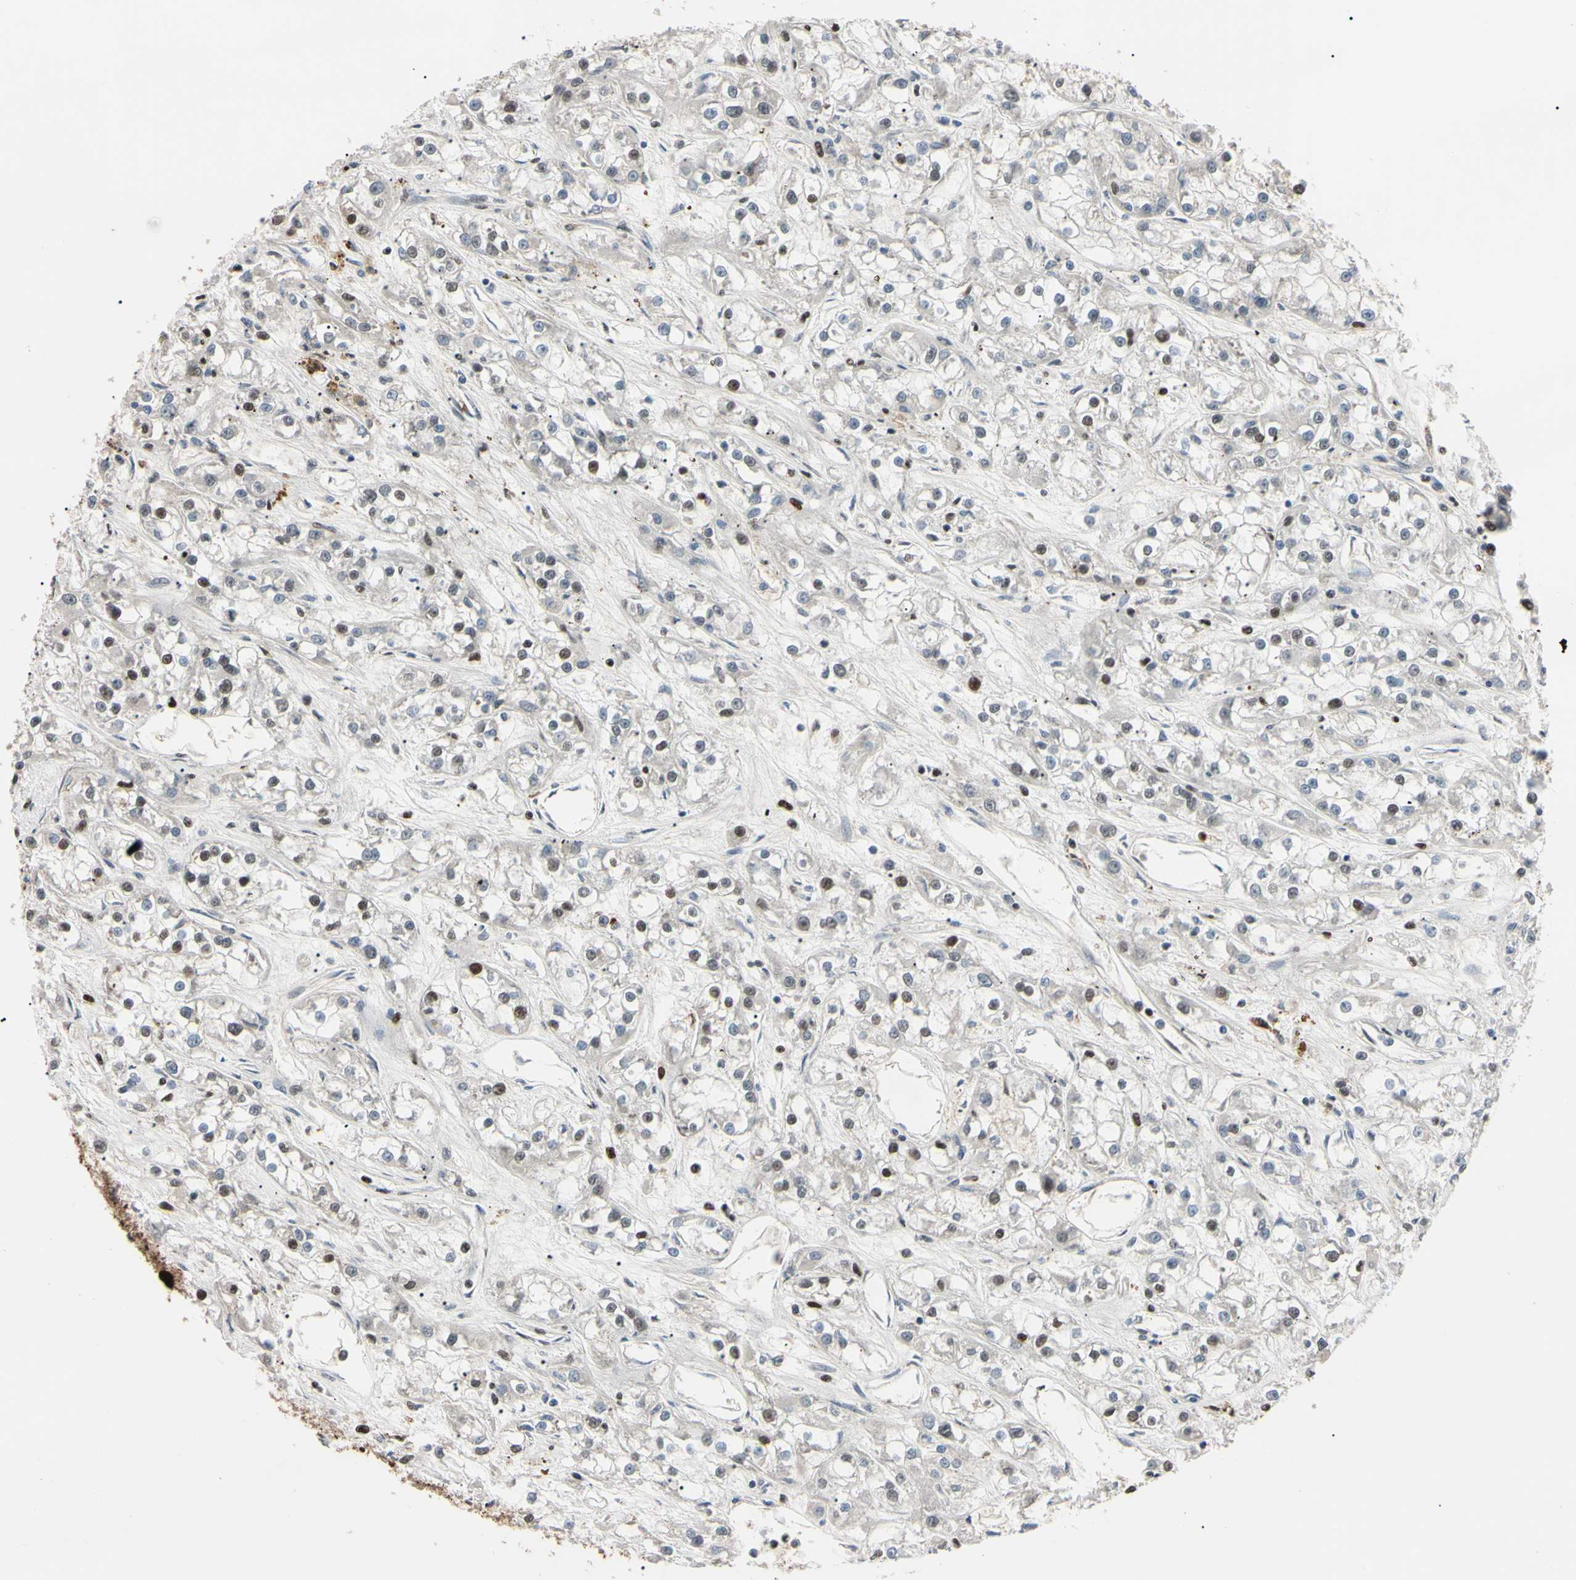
{"staining": {"intensity": "weak", "quantity": "25%-75%", "location": "nuclear"}, "tissue": "renal cancer", "cell_type": "Tumor cells", "image_type": "cancer", "snomed": [{"axis": "morphology", "description": "Adenocarcinoma, NOS"}, {"axis": "topography", "description": "Kidney"}], "caption": "This micrograph displays immunohistochemistry (IHC) staining of human adenocarcinoma (renal), with low weak nuclear expression in approximately 25%-75% of tumor cells.", "gene": "THAP12", "patient": {"sex": "female", "age": 52}}